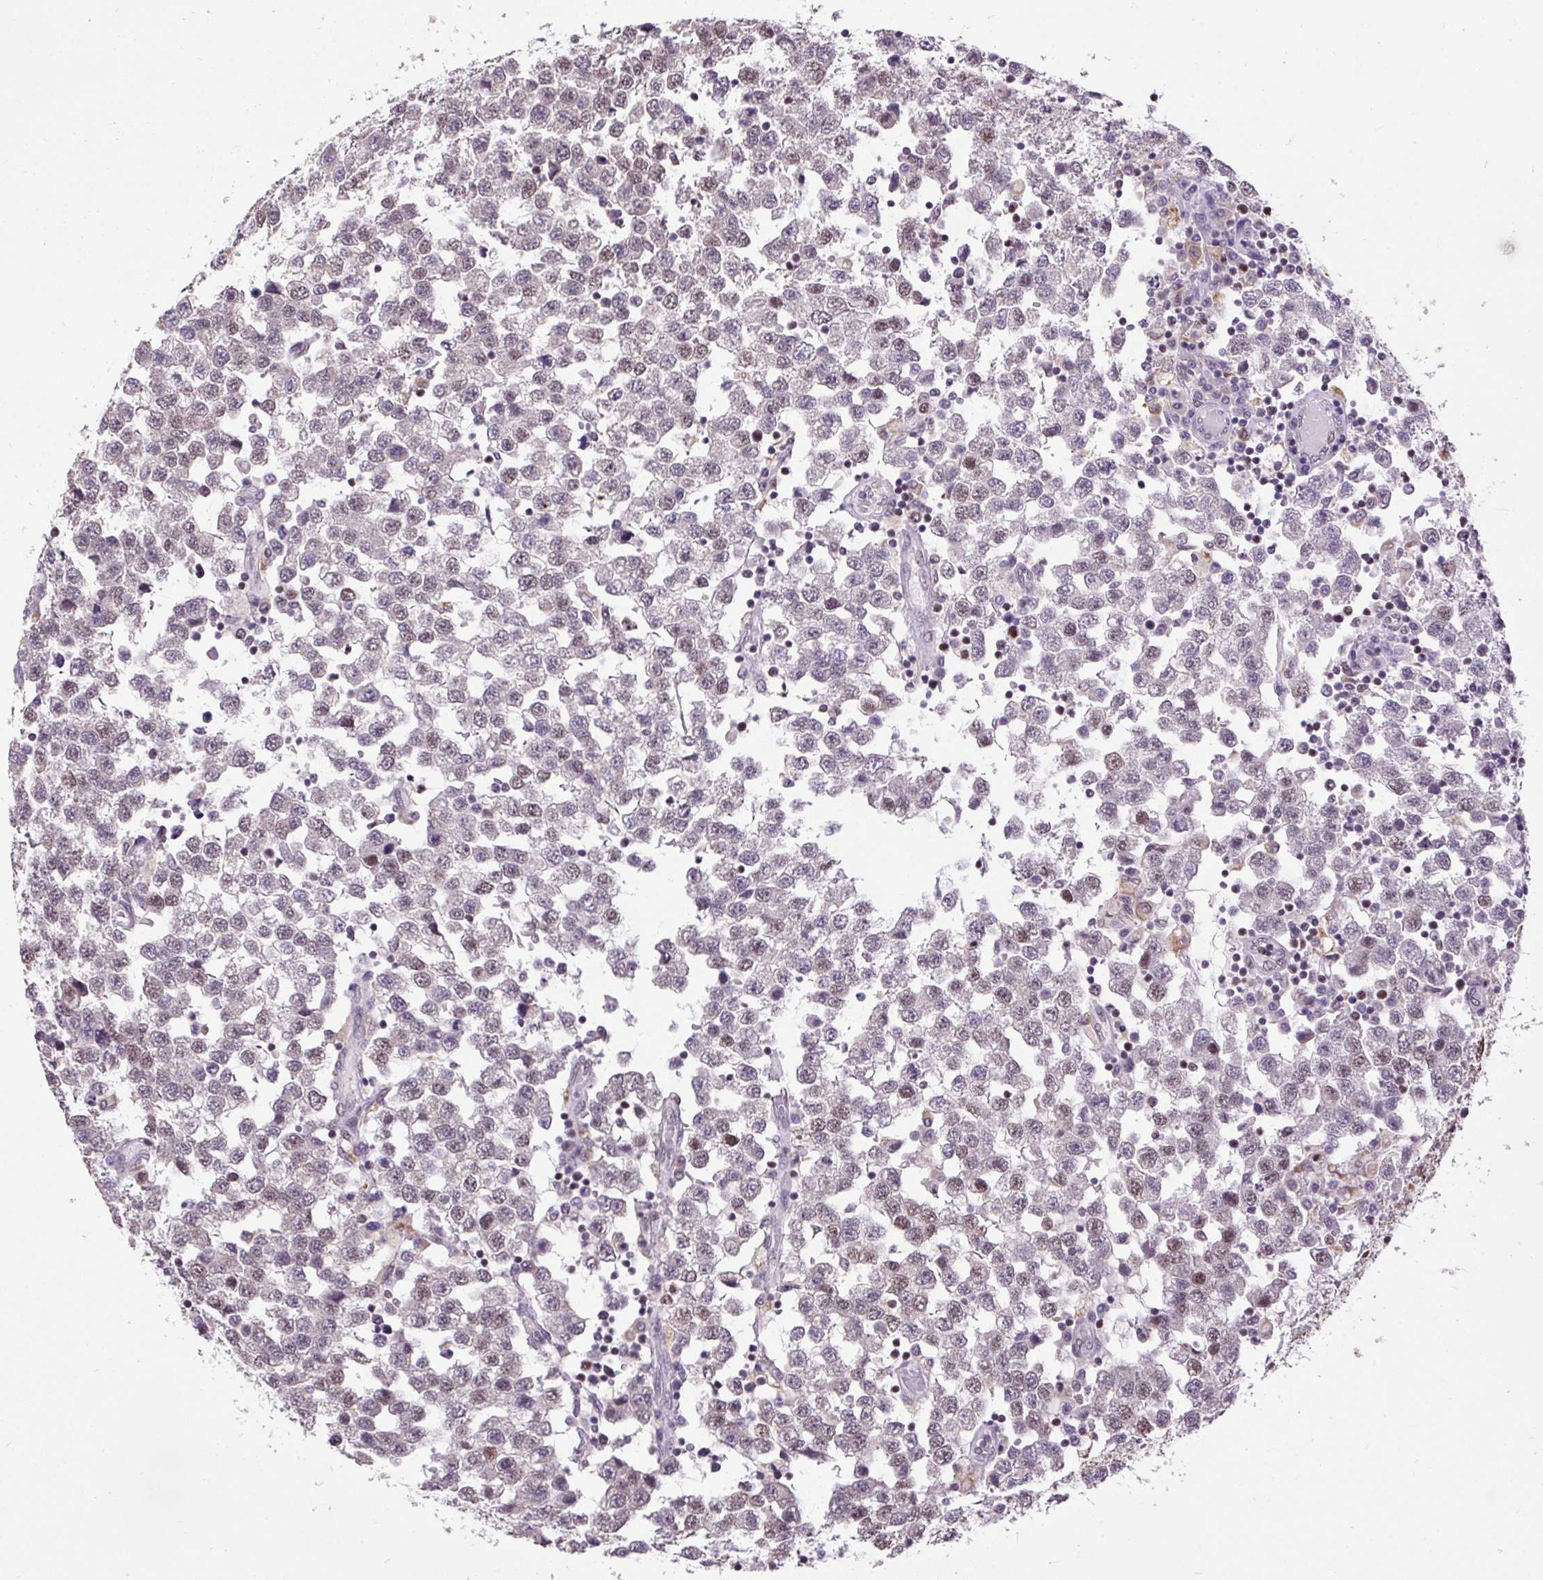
{"staining": {"intensity": "weak", "quantity": "25%-75%", "location": "nuclear"}, "tissue": "testis cancer", "cell_type": "Tumor cells", "image_type": "cancer", "snomed": [{"axis": "morphology", "description": "Seminoma, NOS"}, {"axis": "topography", "description": "Testis"}], "caption": "Immunohistochemistry (IHC) (DAB) staining of testis cancer (seminoma) shows weak nuclear protein positivity in approximately 25%-75% of tumor cells. The staining was performed using DAB (3,3'-diaminobenzidine) to visualize the protein expression in brown, while the nuclei were stained in blue with hematoxylin (Magnification: 20x).", "gene": "ZNF672", "patient": {"sex": "male", "age": 34}}